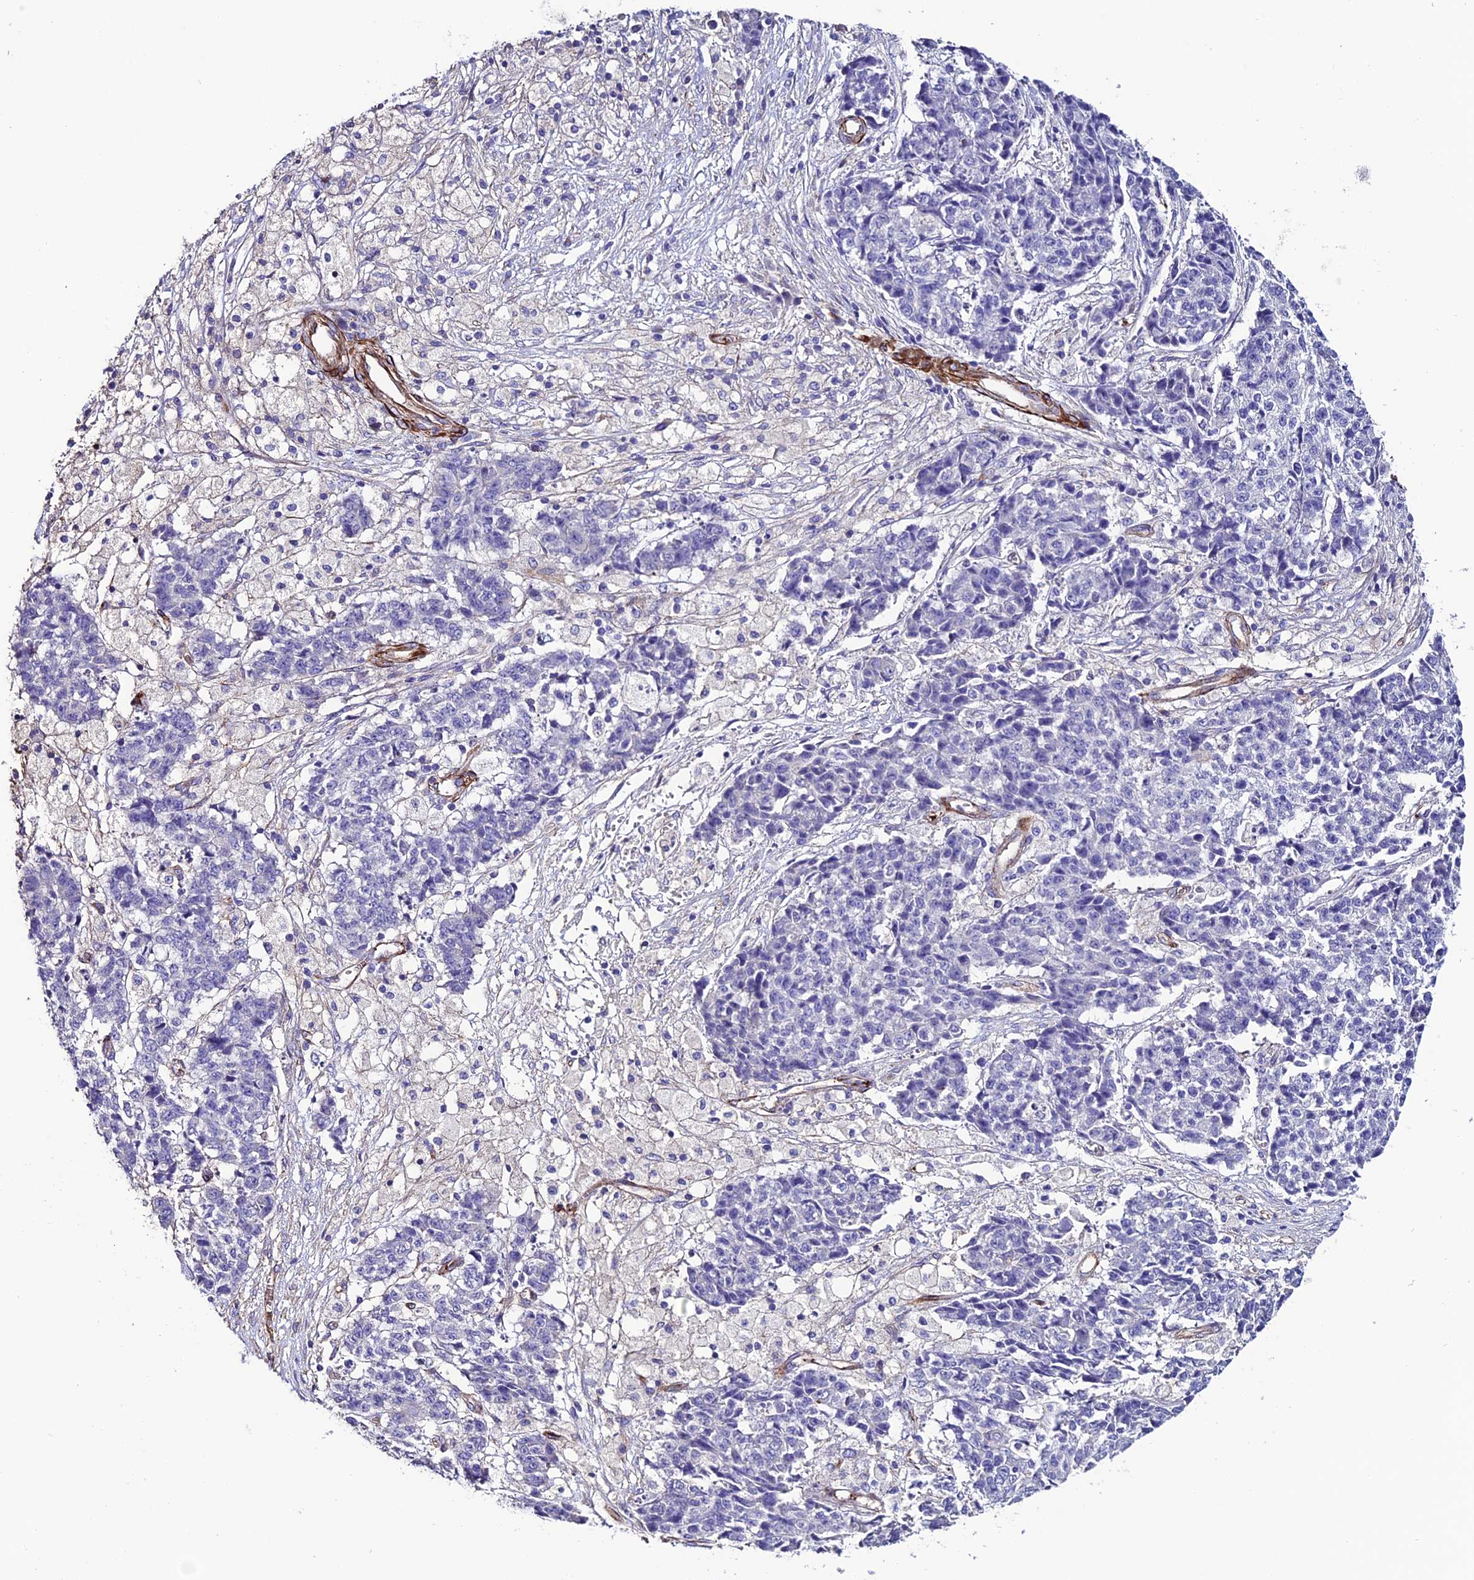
{"staining": {"intensity": "negative", "quantity": "none", "location": "none"}, "tissue": "ovarian cancer", "cell_type": "Tumor cells", "image_type": "cancer", "snomed": [{"axis": "morphology", "description": "Carcinoma, endometroid"}, {"axis": "topography", "description": "Ovary"}], "caption": "An immunohistochemistry (IHC) histopathology image of ovarian cancer is shown. There is no staining in tumor cells of ovarian cancer.", "gene": "REX1BD", "patient": {"sex": "female", "age": 42}}